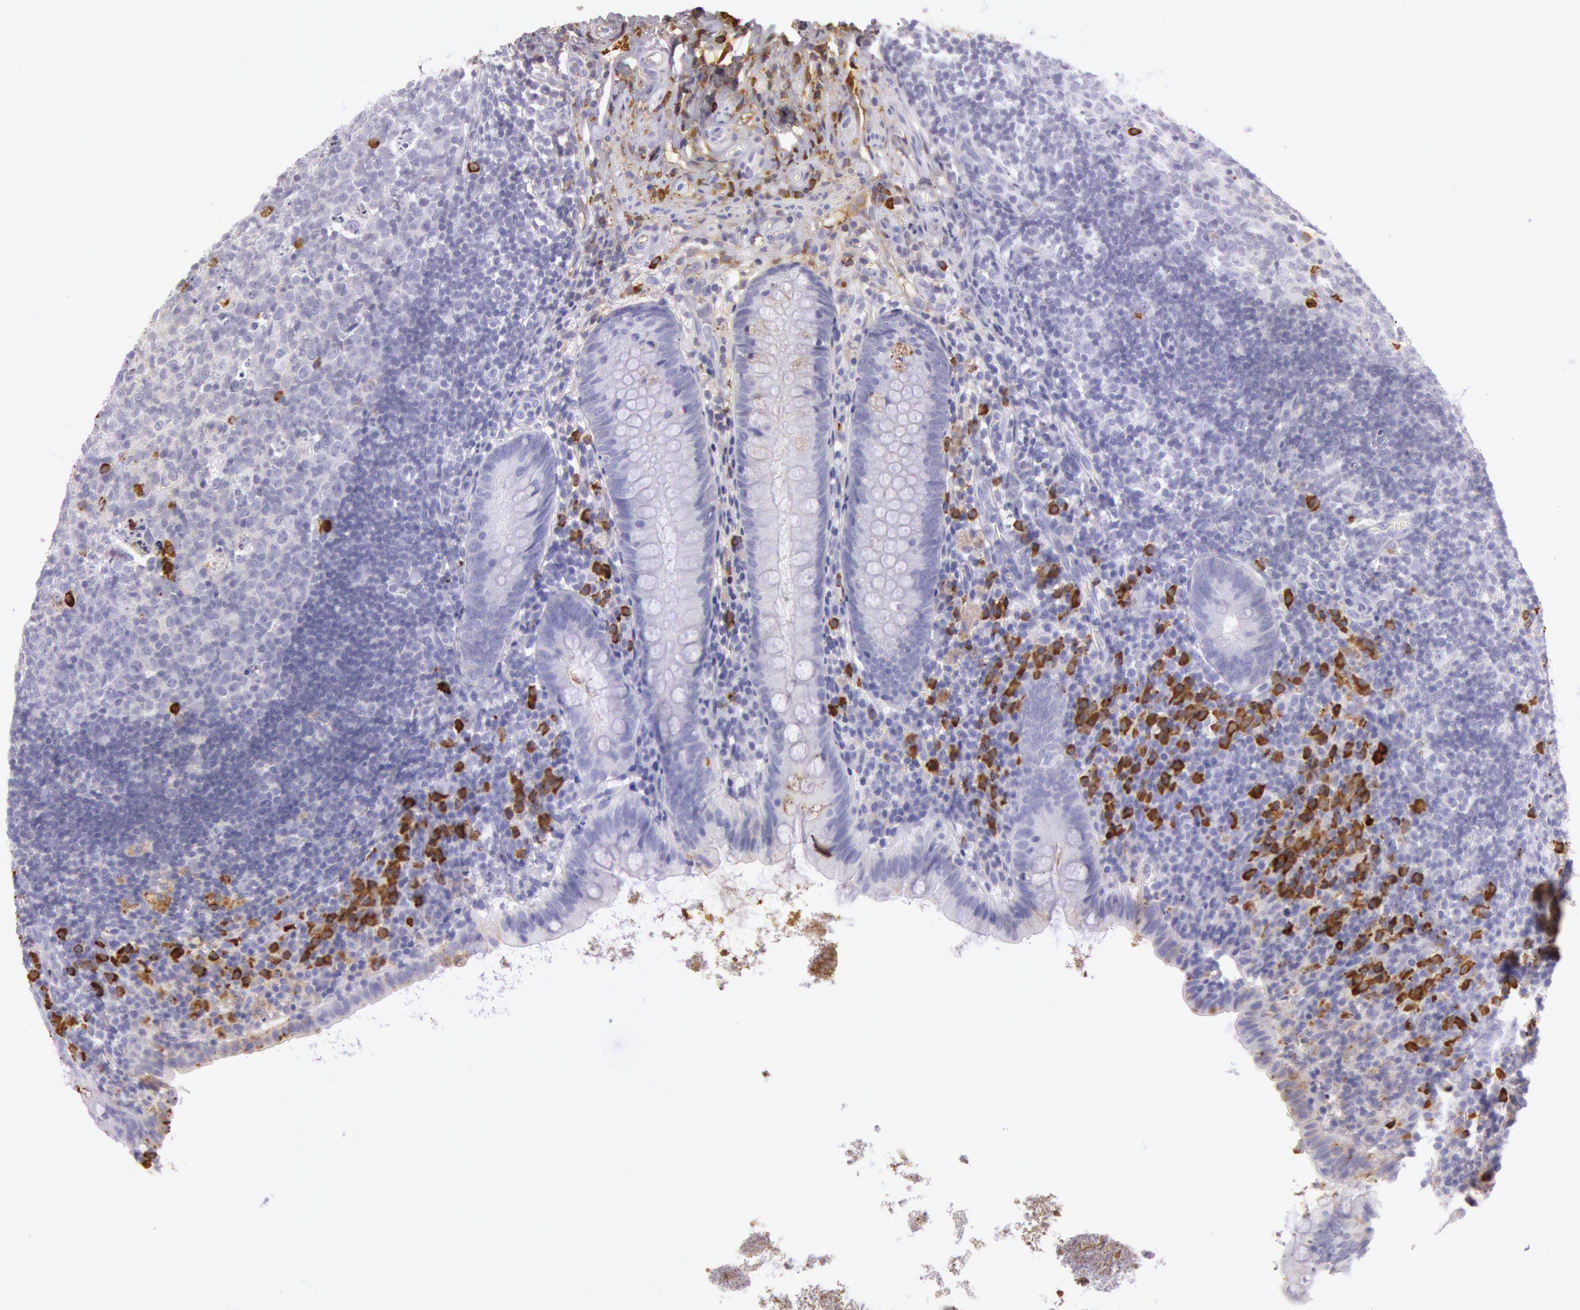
{"staining": {"intensity": "weak", "quantity": "<25%", "location": "cytoplasmic/membranous"}, "tissue": "appendix", "cell_type": "Glandular cells", "image_type": "normal", "snomed": [{"axis": "morphology", "description": "Normal tissue, NOS"}, {"axis": "topography", "description": "Appendix"}], "caption": "Immunohistochemistry image of benign appendix: human appendix stained with DAB (3,3'-diaminobenzidine) demonstrates no significant protein expression in glandular cells. (Stains: DAB (3,3'-diaminobenzidine) immunohistochemistry with hematoxylin counter stain, Microscopy: brightfield microscopy at high magnification).", "gene": "IGHG1", "patient": {"sex": "female", "age": 9}}